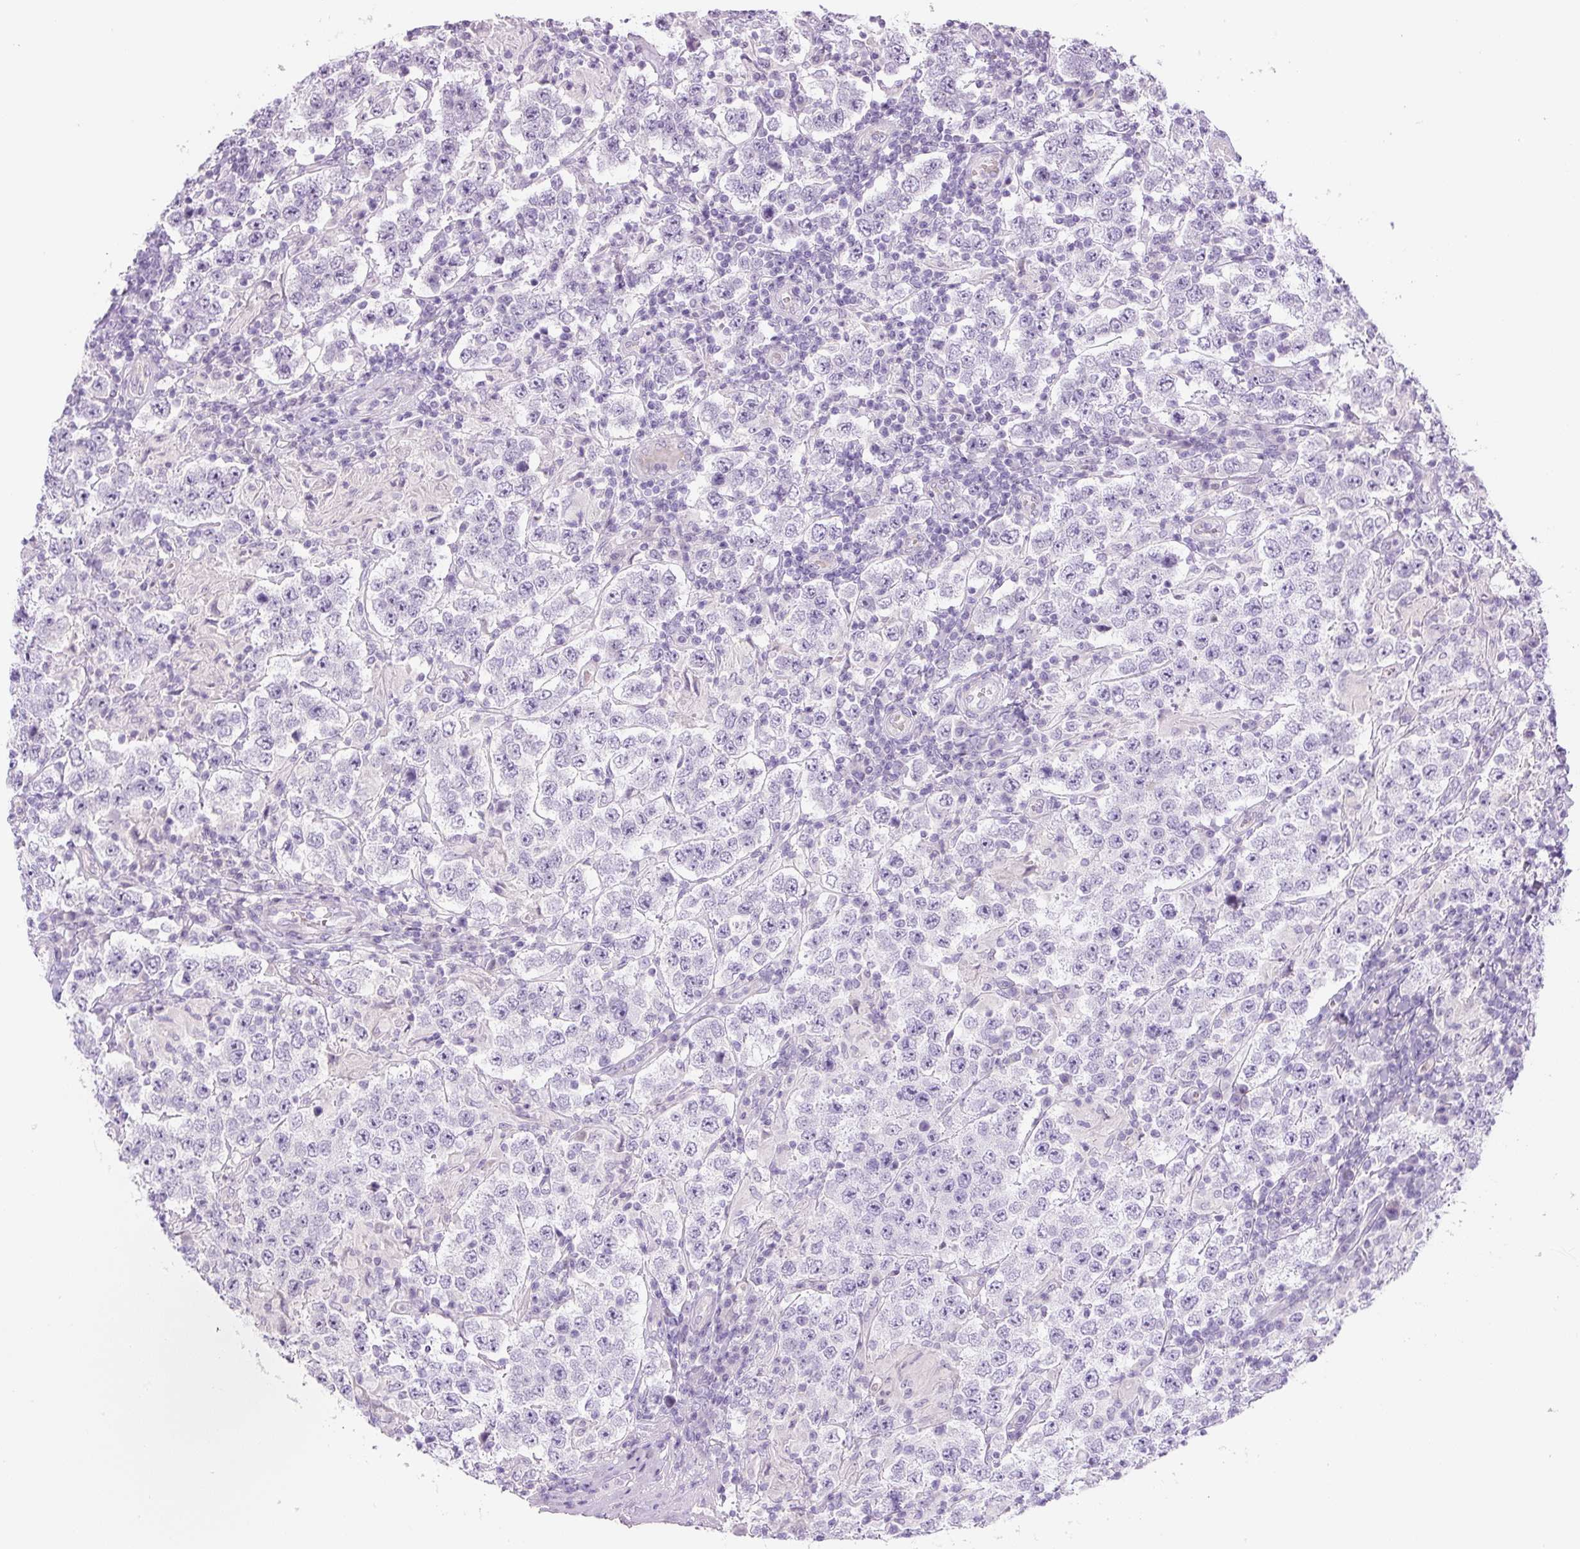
{"staining": {"intensity": "negative", "quantity": "none", "location": "none"}, "tissue": "testis cancer", "cell_type": "Tumor cells", "image_type": "cancer", "snomed": [{"axis": "morphology", "description": "Normal tissue, NOS"}, {"axis": "morphology", "description": "Urothelial carcinoma, High grade"}, {"axis": "morphology", "description": "Seminoma, NOS"}, {"axis": "morphology", "description": "Carcinoma, Embryonal, NOS"}, {"axis": "topography", "description": "Urinary bladder"}, {"axis": "topography", "description": "Testis"}], "caption": "Human testis cancer (seminoma) stained for a protein using immunohistochemistry (IHC) exhibits no expression in tumor cells.", "gene": "YIF1B", "patient": {"sex": "male", "age": 41}}